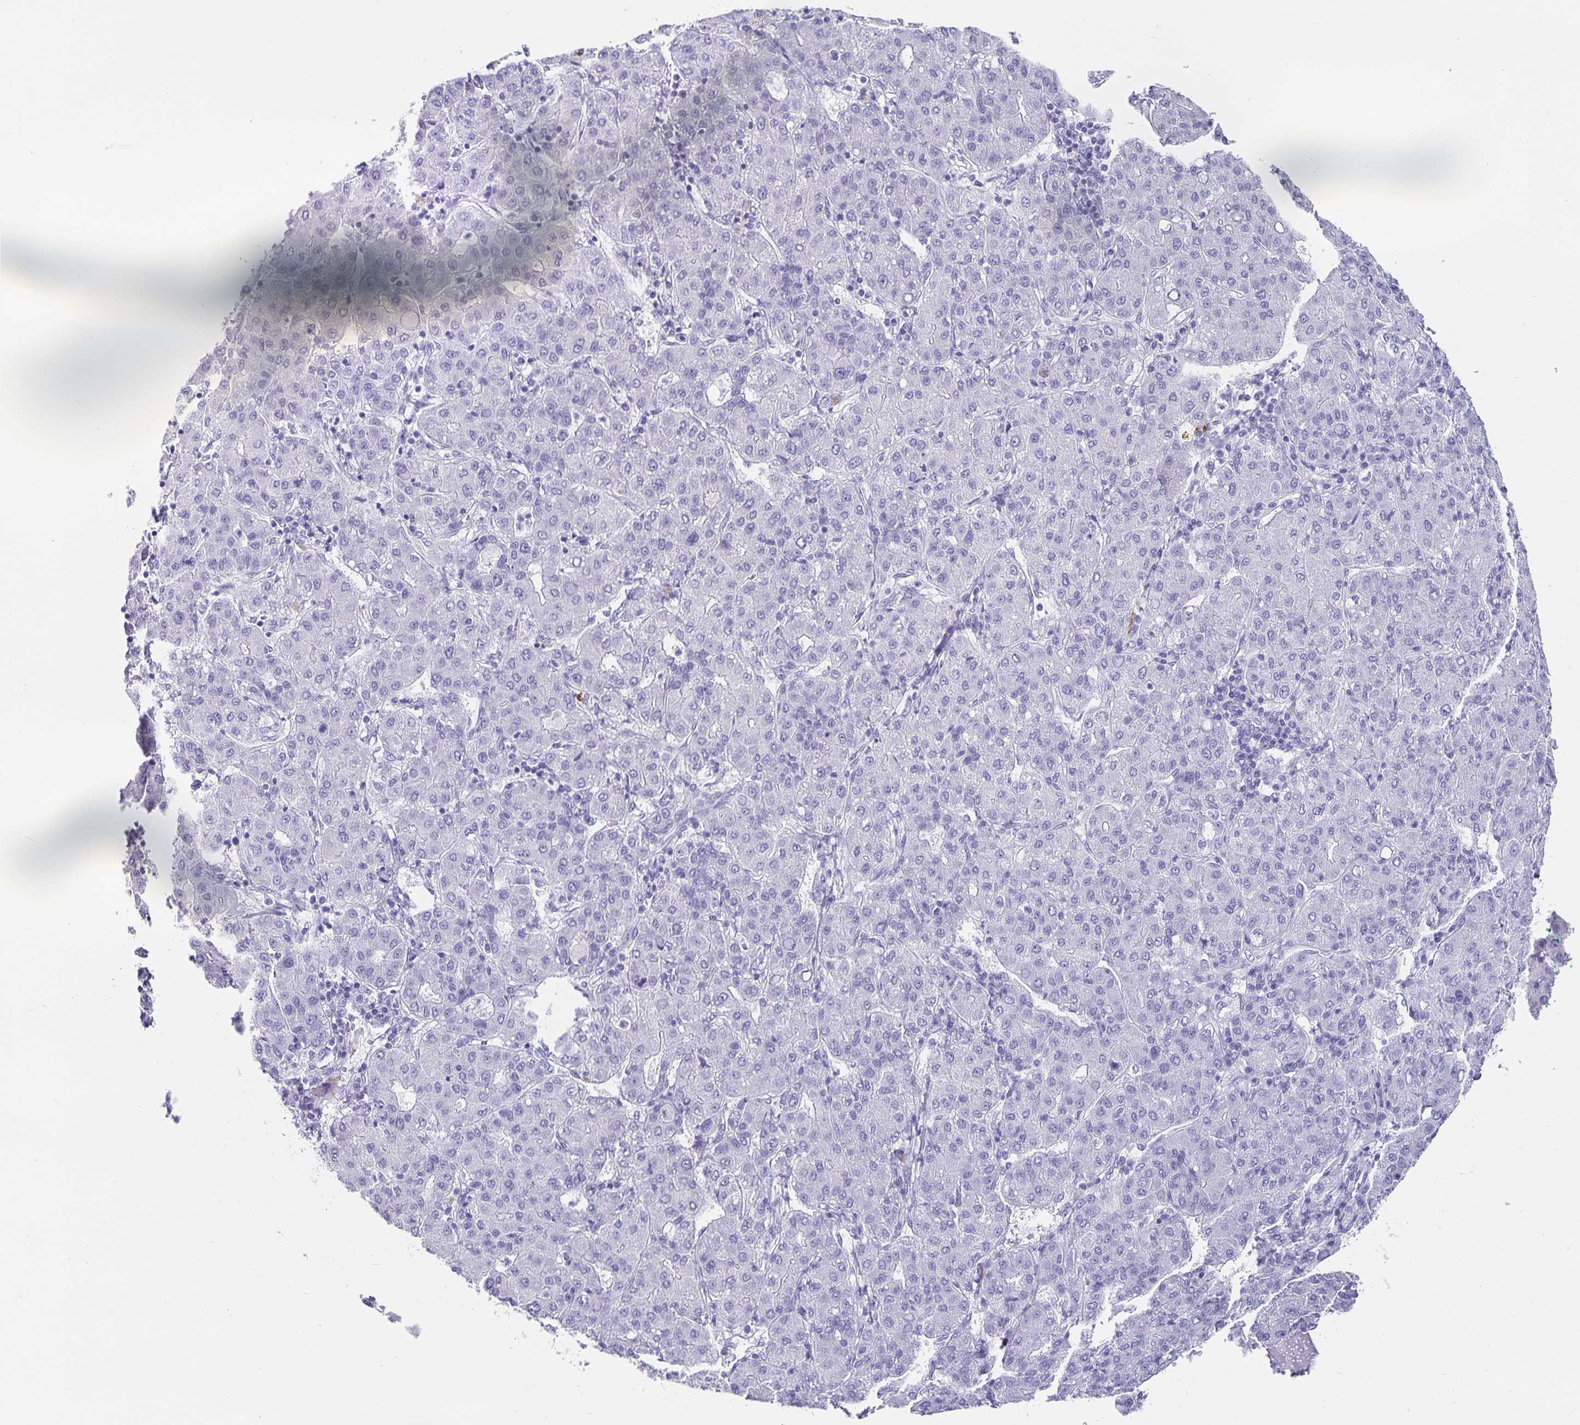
{"staining": {"intensity": "negative", "quantity": "none", "location": "none"}, "tissue": "liver cancer", "cell_type": "Tumor cells", "image_type": "cancer", "snomed": [{"axis": "morphology", "description": "Carcinoma, Hepatocellular, NOS"}, {"axis": "topography", "description": "Liver"}], "caption": "This is a image of immunohistochemistry (IHC) staining of hepatocellular carcinoma (liver), which shows no staining in tumor cells.", "gene": "CHGA", "patient": {"sex": "male", "age": 65}}